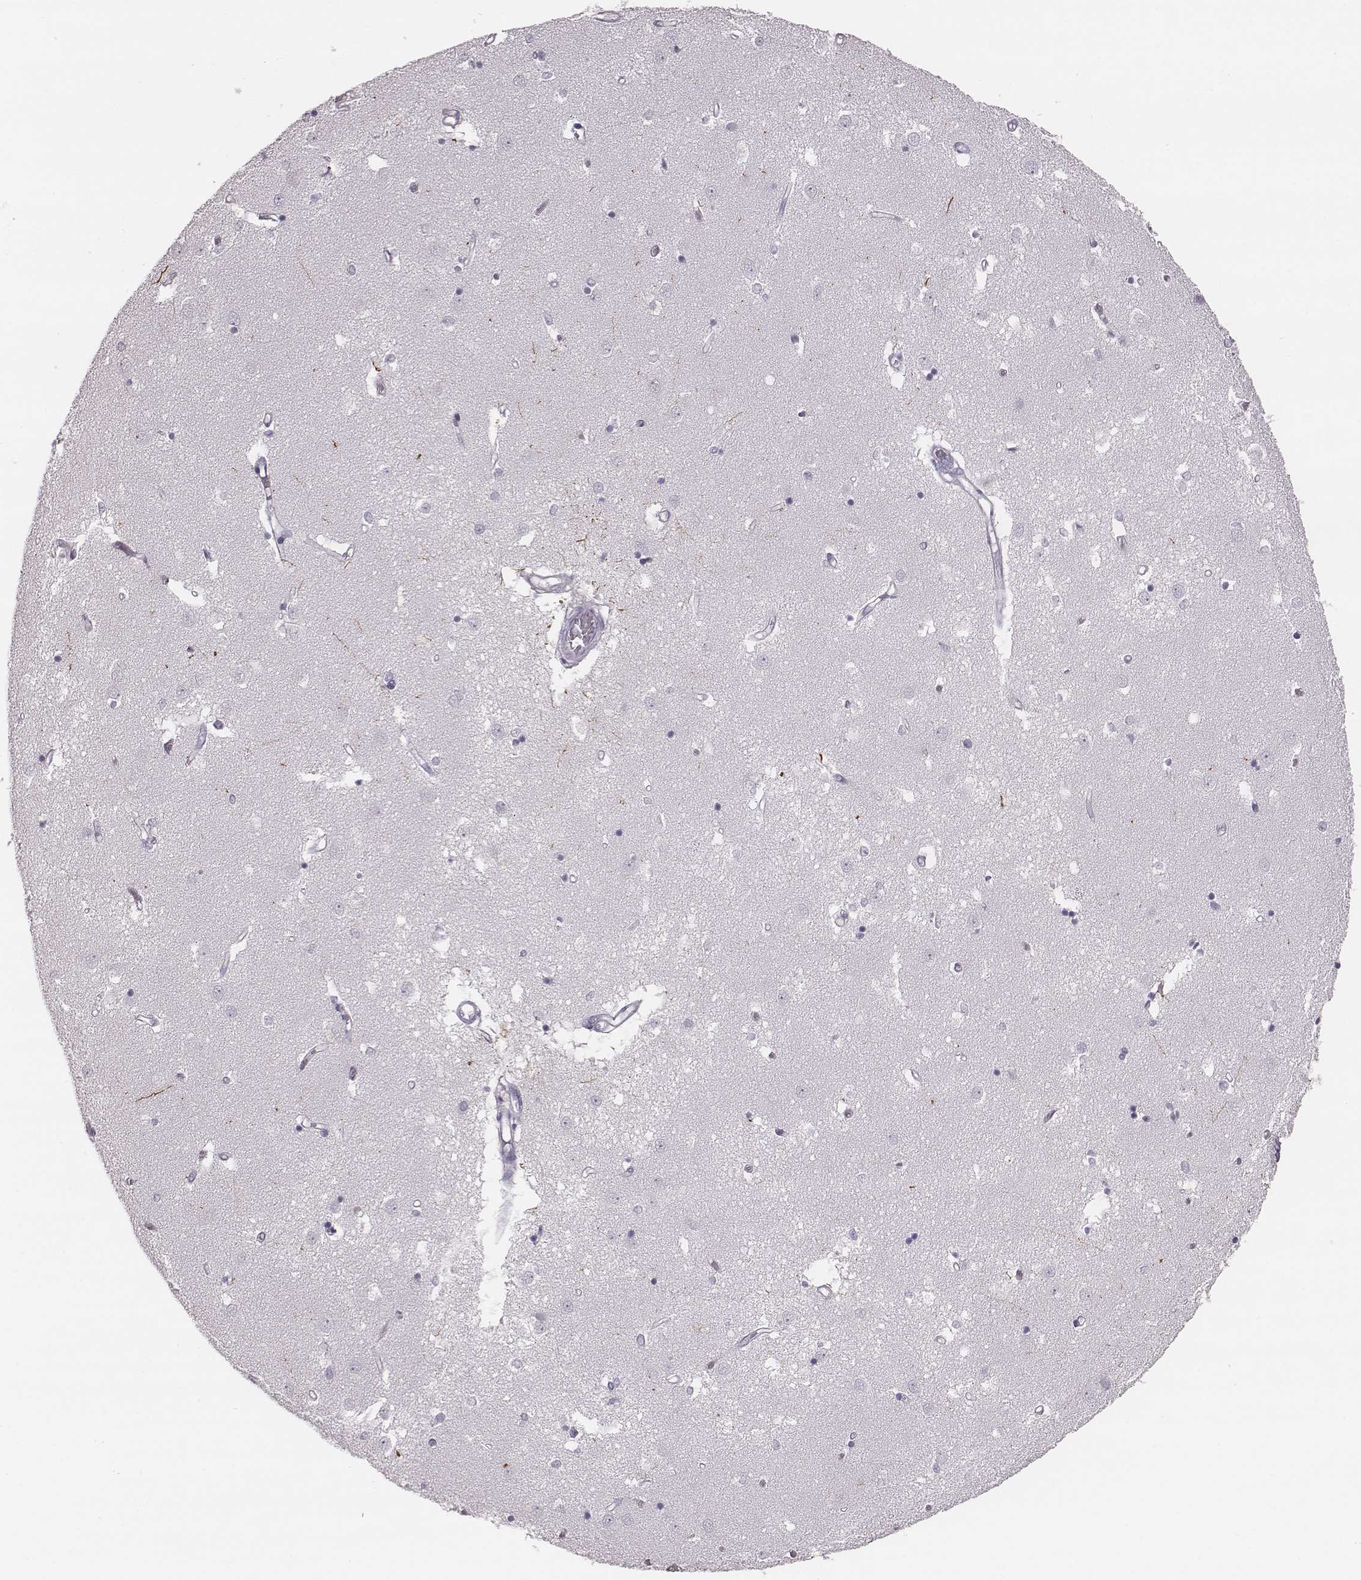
{"staining": {"intensity": "negative", "quantity": "none", "location": "none"}, "tissue": "caudate", "cell_type": "Glial cells", "image_type": "normal", "snomed": [{"axis": "morphology", "description": "Normal tissue, NOS"}, {"axis": "topography", "description": "Lateral ventricle wall"}], "caption": "Immunohistochemistry micrograph of unremarkable human caudate stained for a protein (brown), which exhibits no expression in glial cells.", "gene": "ENSG00000285837", "patient": {"sex": "male", "age": 54}}